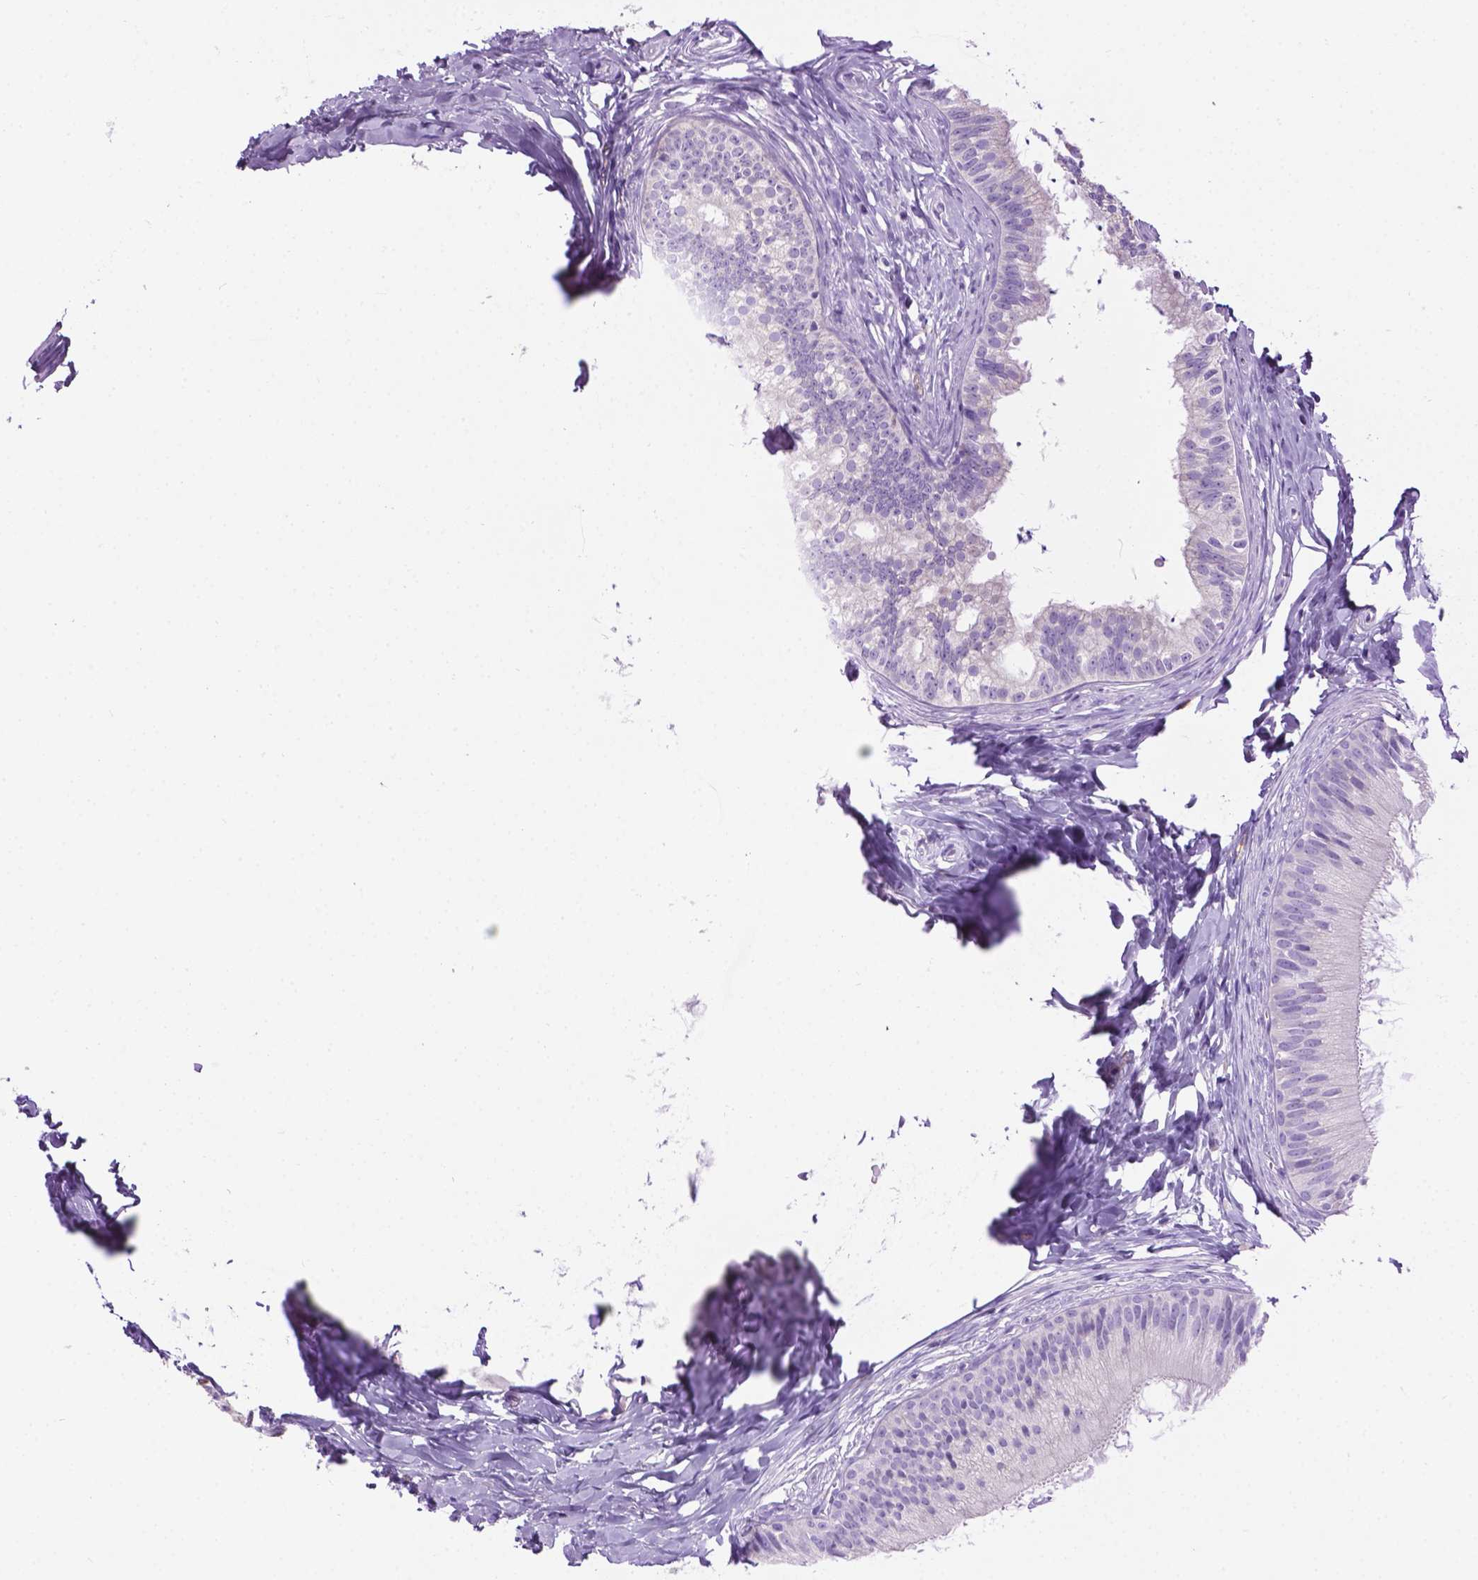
{"staining": {"intensity": "negative", "quantity": "none", "location": "none"}, "tissue": "epididymis", "cell_type": "Glandular cells", "image_type": "normal", "snomed": [{"axis": "morphology", "description": "Normal tissue, NOS"}, {"axis": "topography", "description": "Epididymis"}], "caption": "Immunohistochemistry micrograph of normal epididymis: epididymis stained with DAB (3,3'-diaminobenzidine) exhibits no significant protein staining in glandular cells.", "gene": "TMEM132E", "patient": {"sex": "male", "age": 24}}